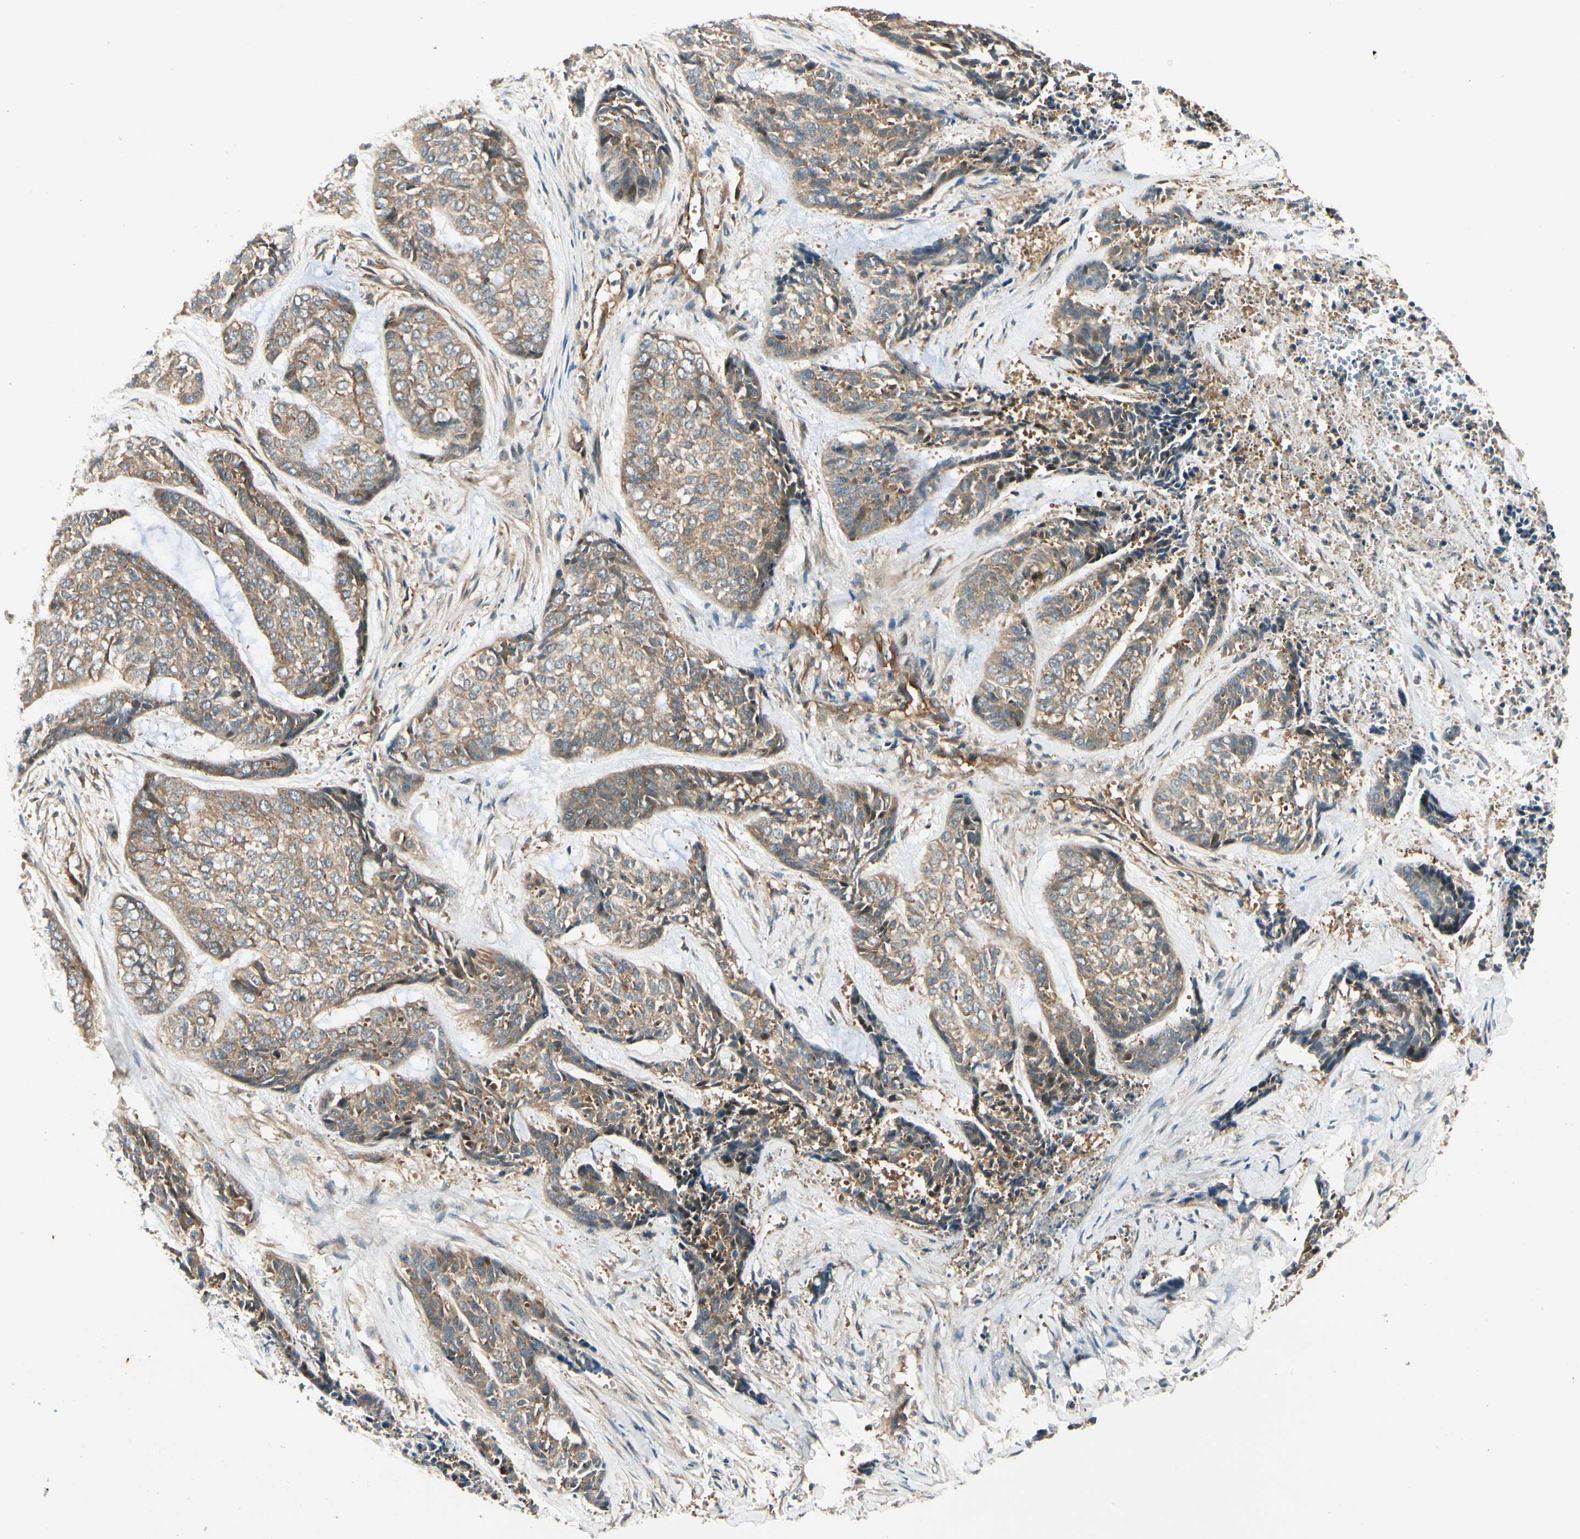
{"staining": {"intensity": "weak", "quantity": ">75%", "location": "cytoplasmic/membranous"}, "tissue": "skin cancer", "cell_type": "Tumor cells", "image_type": "cancer", "snomed": [{"axis": "morphology", "description": "Basal cell carcinoma"}, {"axis": "topography", "description": "Skin"}], "caption": "Basal cell carcinoma (skin) stained for a protein shows weak cytoplasmic/membranous positivity in tumor cells. (DAB (3,3'-diaminobenzidine) IHC, brown staining for protein, blue staining for nuclei).", "gene": "ROCK2", "patient": {"sex": "female", "age": 64}}